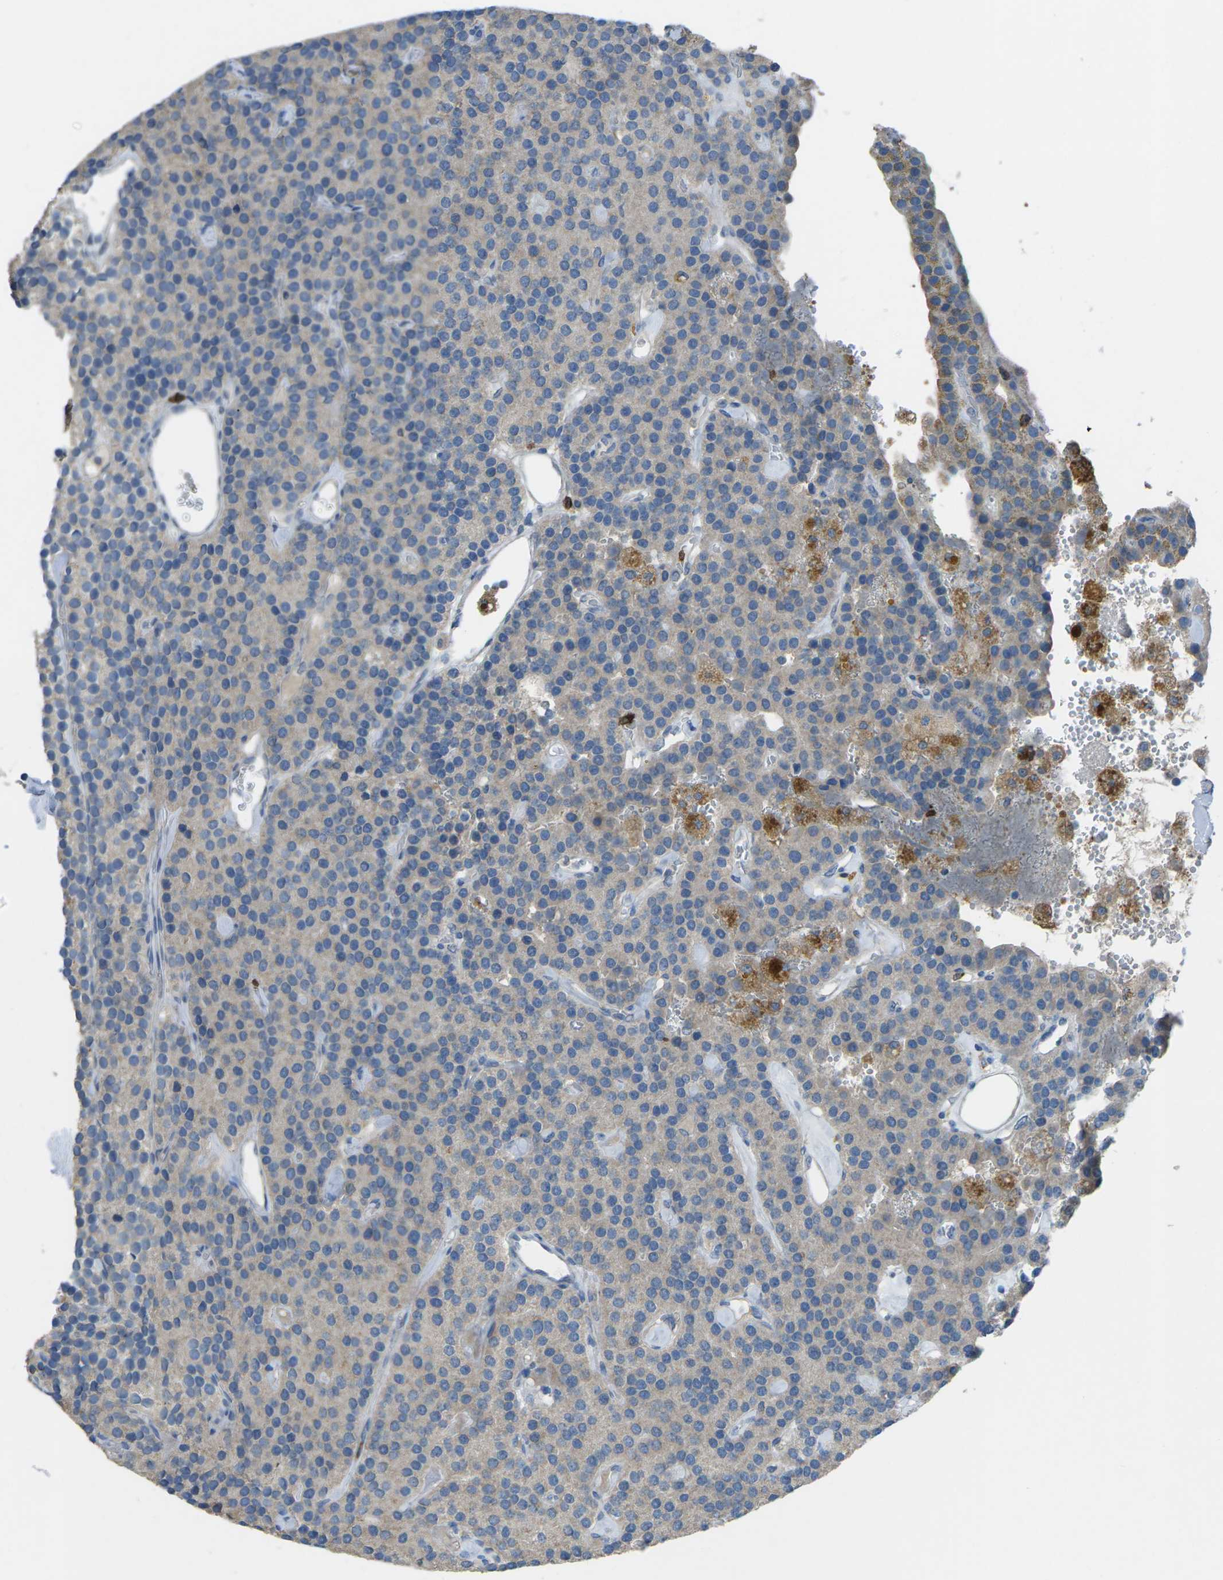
{"staining": {"intensity": "weak", "quantity": "<25%", "location": "cytoplasmic/membranous"}, "tissue": "parathyroid gland", "cell_type": "Glandular cells", "image_type": "normal", "snomed": [{"axis": "morphology", "description": "Normal tissue, NOS"}, {"axis": "morphology", "description": "Adenoma, NOS"}, {"axis": "topography", "description": "Parathyroid gland"}], "caption": "A high-resolution image shows immunohistochemistry staining of normal parathyroid gland, which demonstrates no significant expression in glandular cells.", "gene": "CD19", "patient": {"sex": "female", "age": 86}}